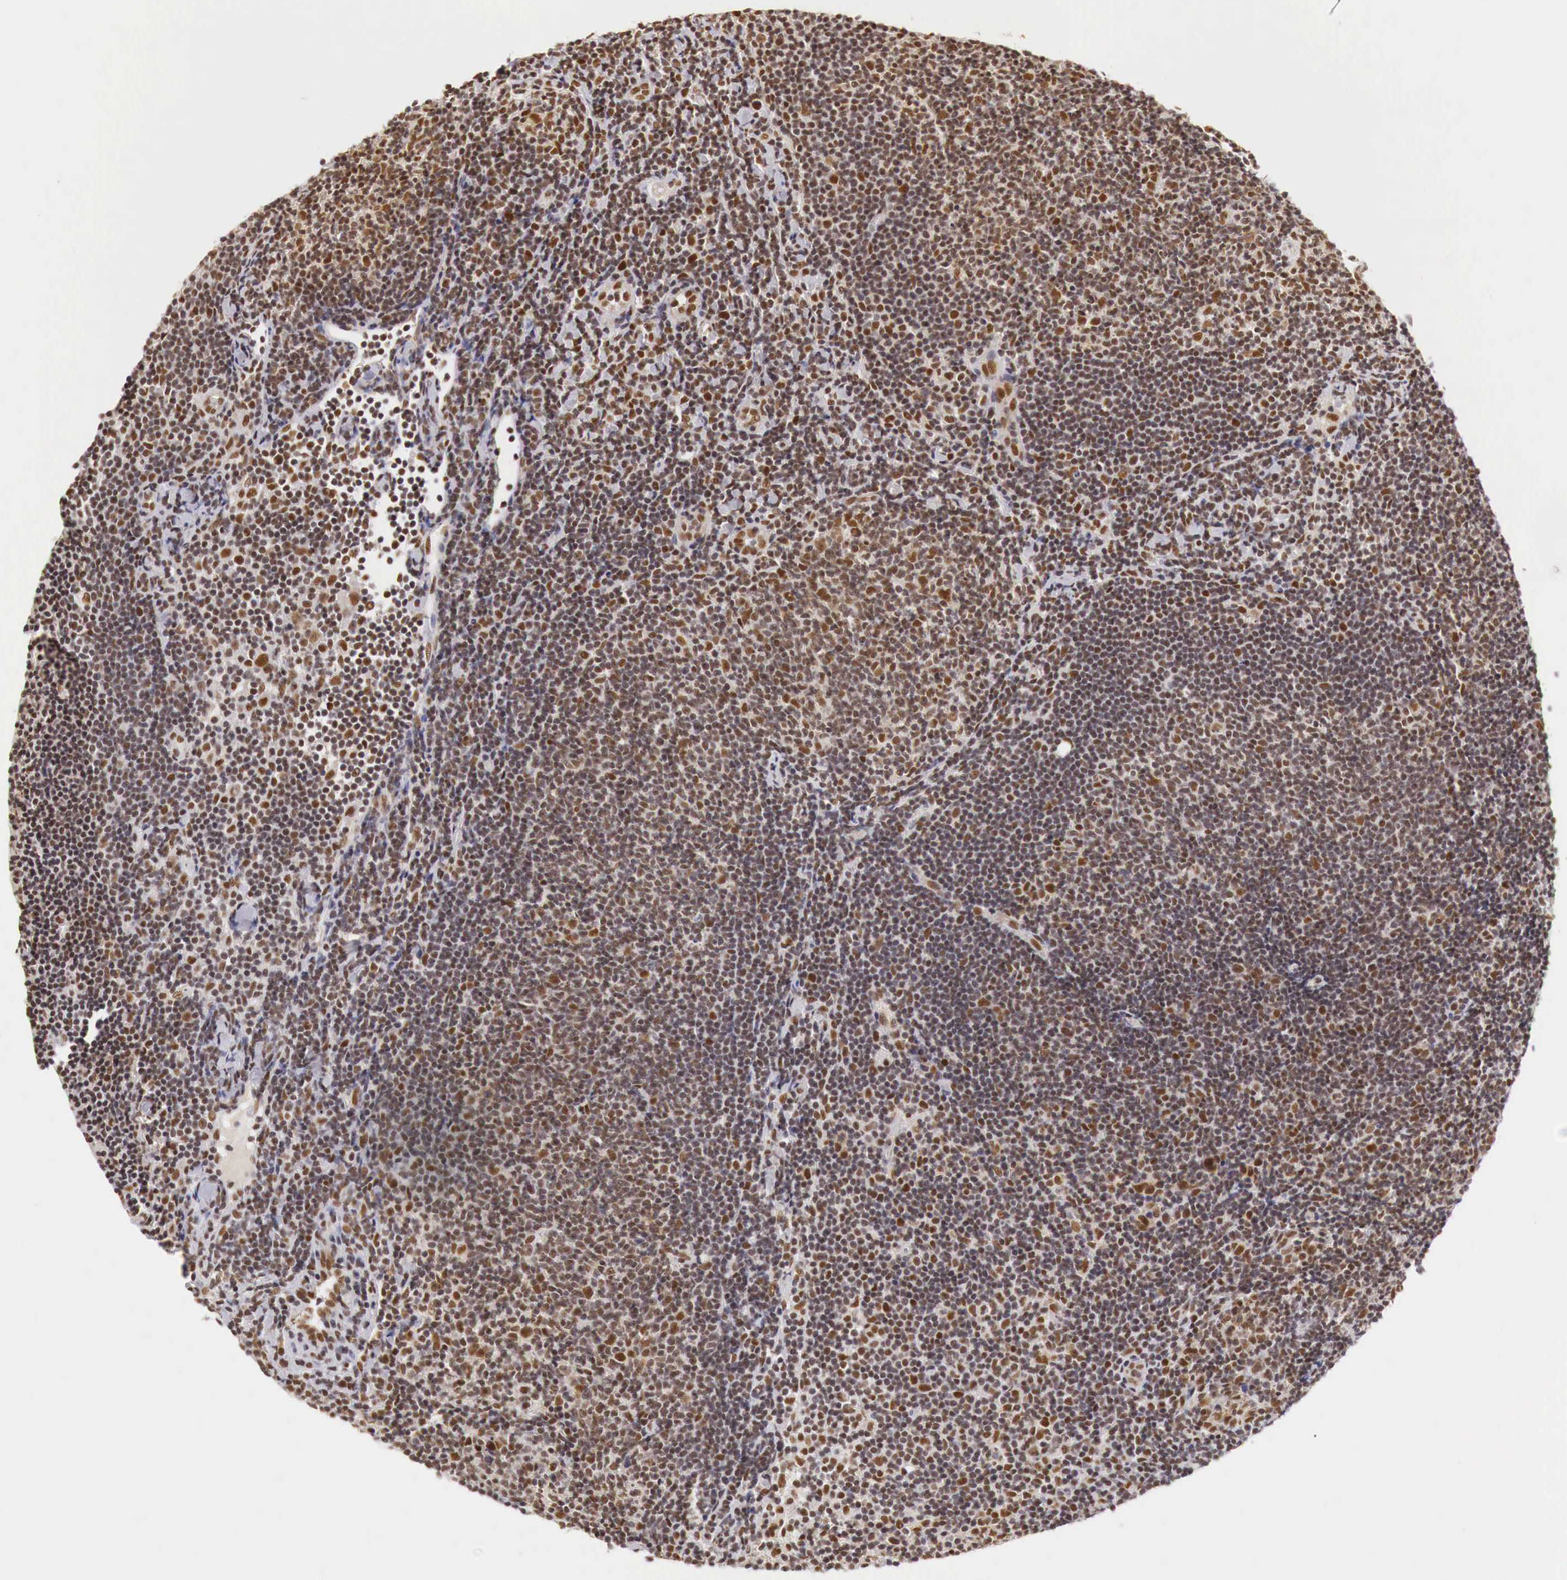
{"staining": {"intensity": "strong", "quantity": ">75%", "location": "cytoplasmic/membranous,nuclear"}, "tissue": "lymphoma", "cell_type": "Tumor cells", "image_type": "cancer", "snomed": [{"axis": "morphology", "description": "Malignant lymphoma, non-Hodgkin's type, Low grade"}, {"axis": "topography", "description": "Lymph node"}], "caption": "Low-grade malignant lymphoma, non-Hodgkin's type stained with a brown dye shows strong cytoplasmic/membranous and nuclear positive expression in approximately >75% of tumor cells.", "gene": "GPKOW", "patient": {"sex": "male", "age": 49}}